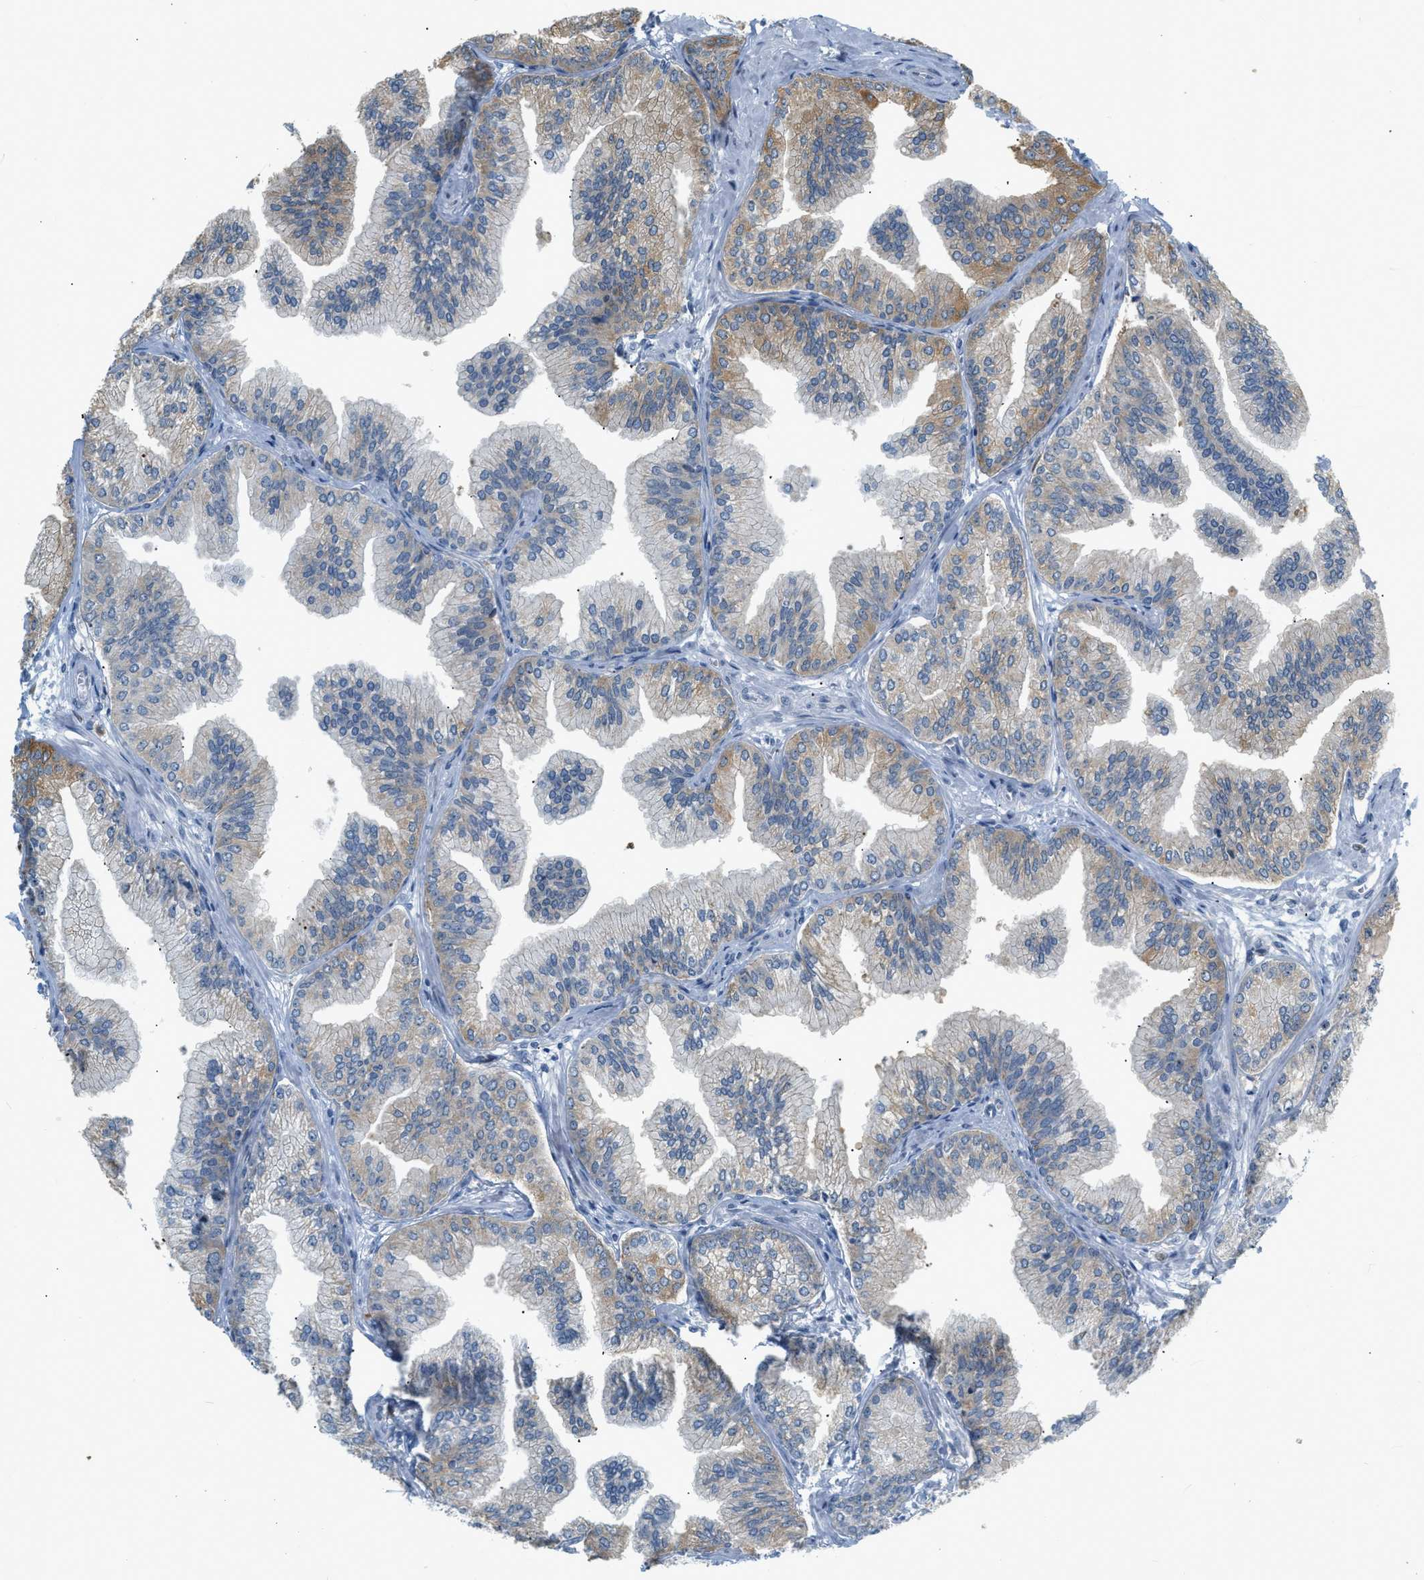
{"staining": {"intensity": "moderate", "quantity": "25%-75%", "location": "cytoplasmic/membranous"}, "tissue": "prostate cancer", "cell_type": "Tumor cells", "image_type": "cancer", "snomed": [{"axis": "morphology", "description": "Adenocarcinoma, Low grade"}, {"axis": "topography", "description": "Prostate"}], "caption": "Tumor cells reveal medium levels of moderate cytoplasmic/membranous expression in about 25%-75% of cells in human prostate cancer.", "gene": "ZNF408", "patient": {"sex": "male", "age": 52}}